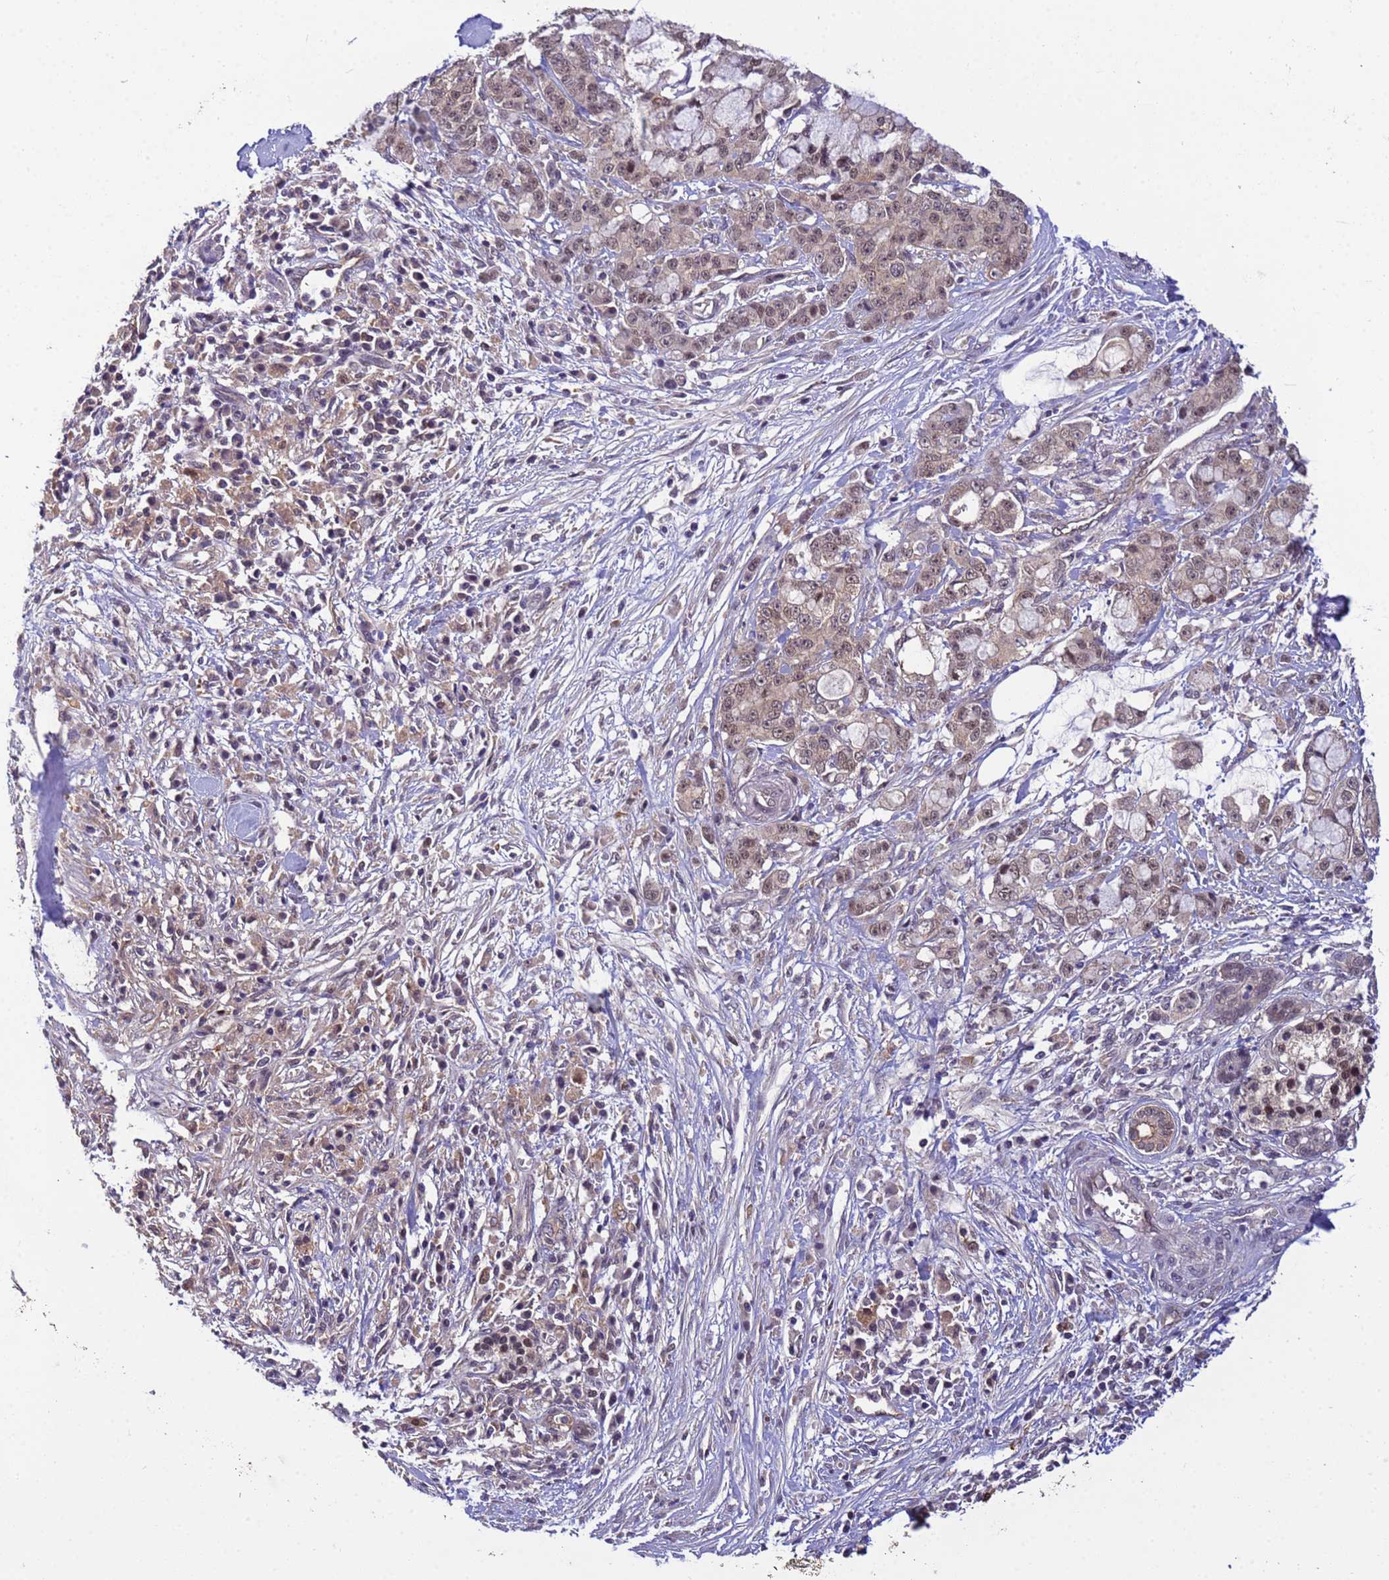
{"staining": {"intensity": "moderate", "quantity": ">75%", "location": "nuclear"}, "tissue": "pancreatic cancer", "cell_type": "Tumor cells", "image_type": "cancer", "snomed": [{"axis": "morphology", "description": "Adenocarcinoma, NOS"}, {"axis": "topography", "description": "Pancreas"}], "caption": "Protein staining of pancreatic adenocarcinoma tissue exhibits moderate nuclear staining in approximately >75% of tumor cells. (IHC, brightfield microscopy, high magnification).", "gene": "NPEPPS", "patient": {"sex": "female", "age": 73}}